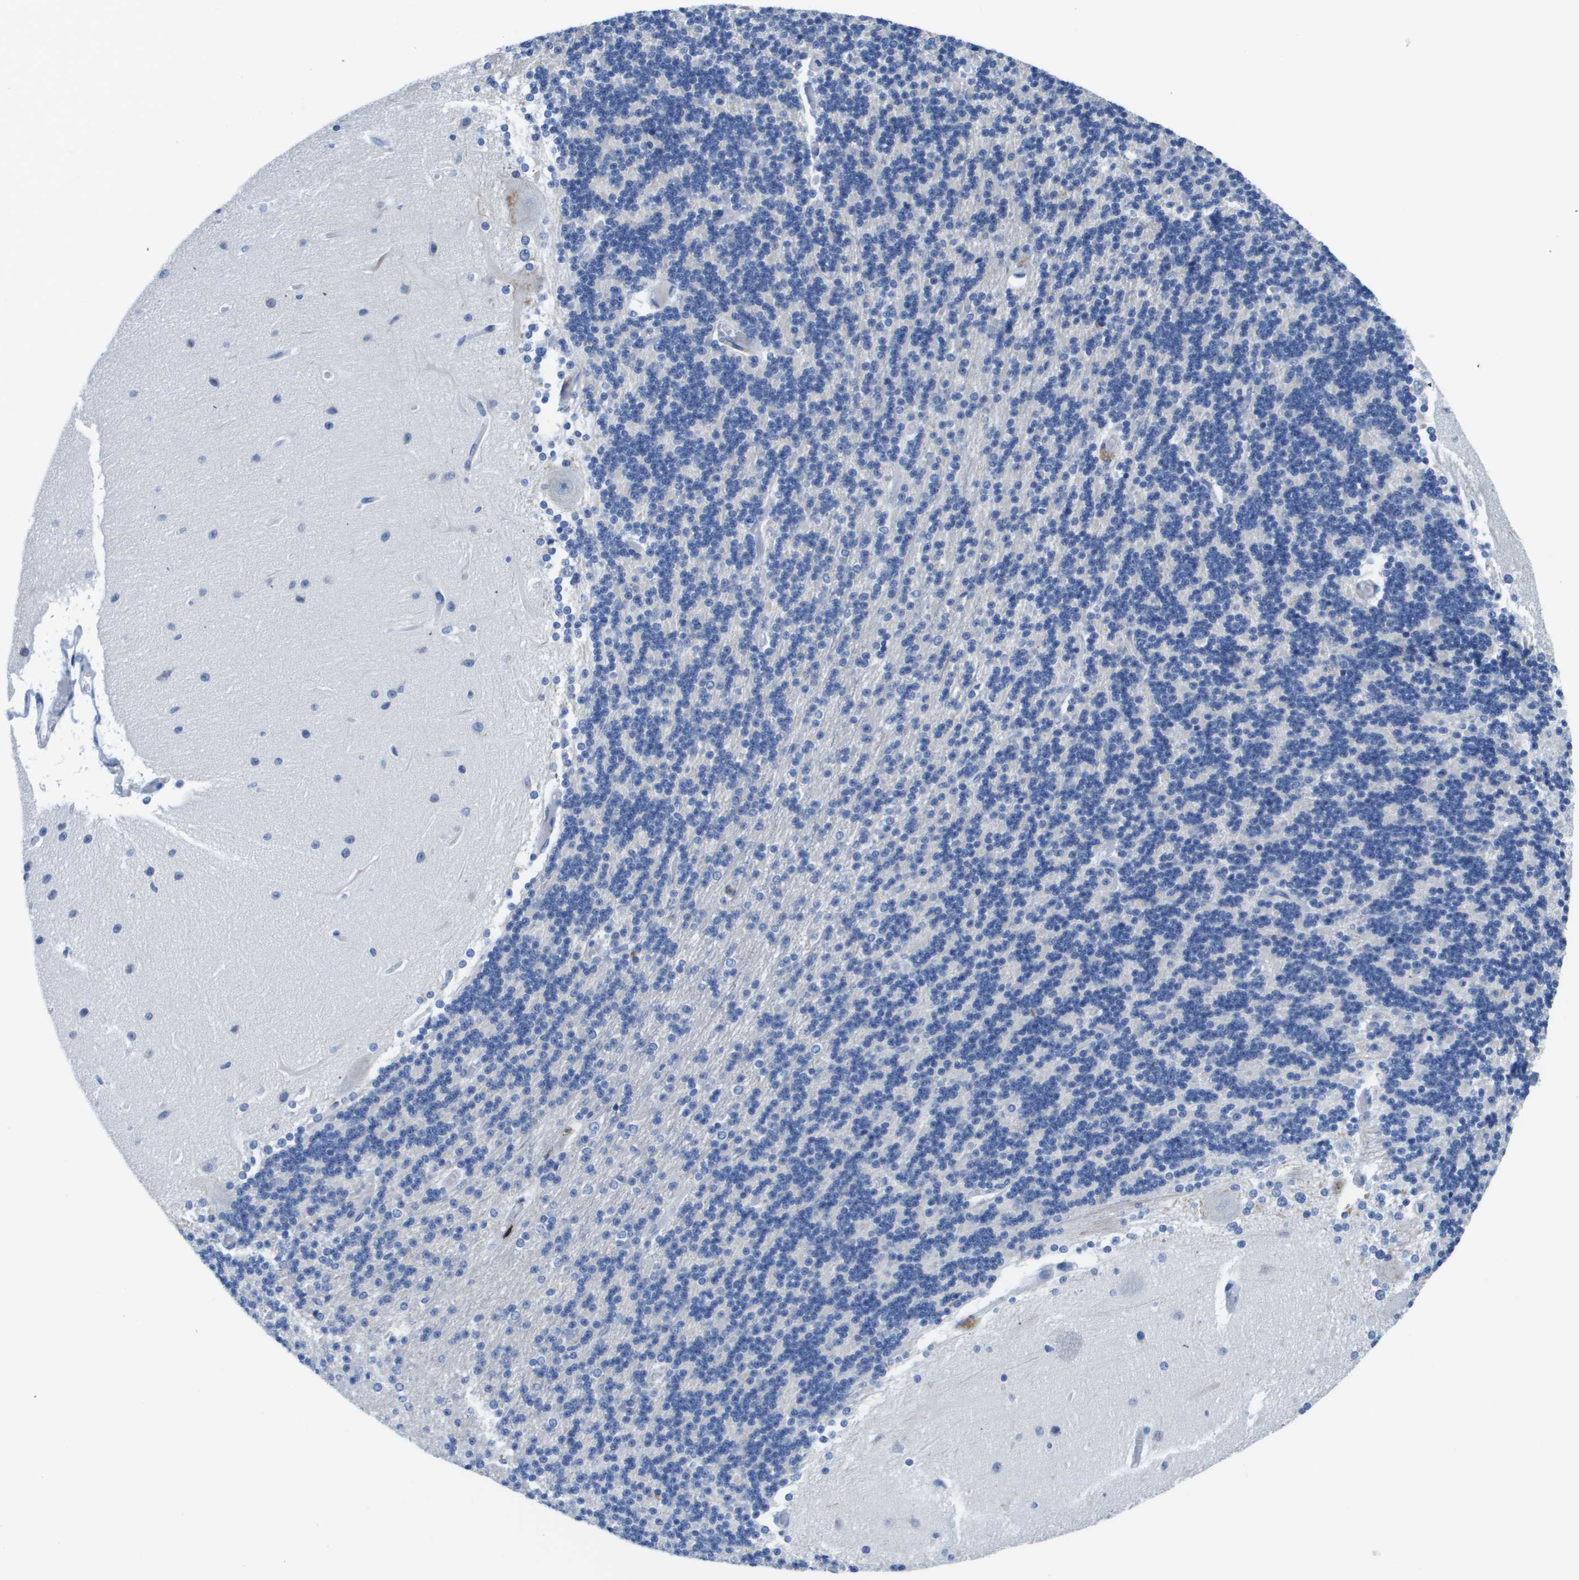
{"staining": {"intensity": "negative", "quantity": "none", "location": "none"}, "tissue": "cerebellum", "cell_type": "Cells in granular layer", "image_type": "normal", "snomed": [{"axis": "morphology", "description": "Normal tissue, NOS"}, {"axis": "topography", "description": "Cerebellum"}], "caption": "This is an immunohistochemistry (IHC) image of unremarkable human cerebellum. There is no expression in cells in granular layer.", "gene": "MS4A1", "patient": {"sex": "female", "age": 54}}